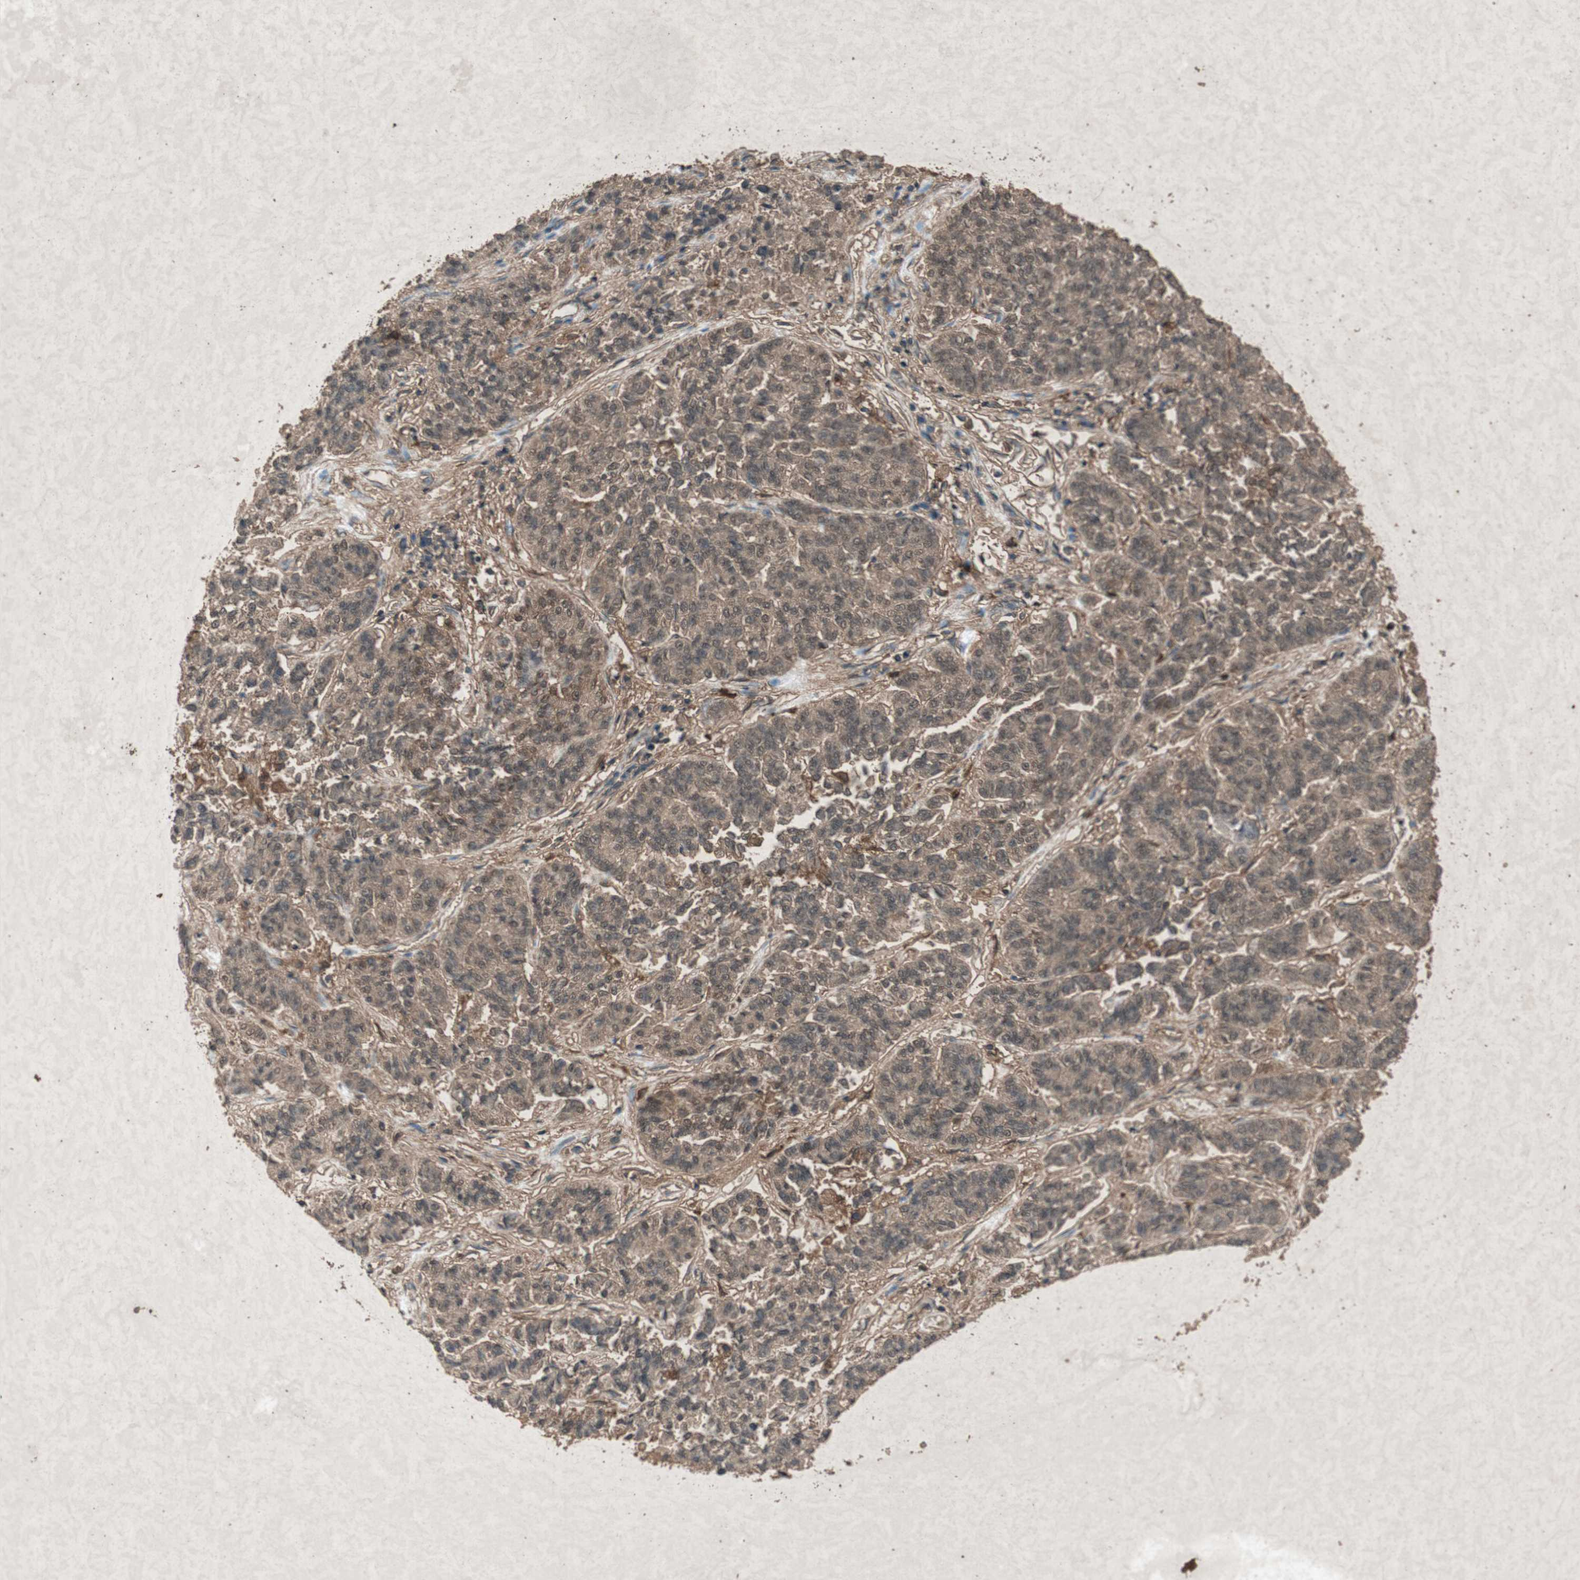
{"staining": {"intensity": "weak", "quantity": ">75%", "location": "cytoplasmic/membranous"}, "tissue": "lung cancer", "cell_type": "Tumor cells", "image_type": "cancer", "snomed": [{"axis": "morphology", "description": "Adenocarcinoma, NOS"}, {"axis": "topography", "description": "Lung"}], "caption": "Weak cytoplasmic/membranous protein positivity is seen in approximately >75% of tumor cells in adenocarcinoma (lung).", "gene": "TYROBP", "patient": {"sex": "male", "age": 84}}